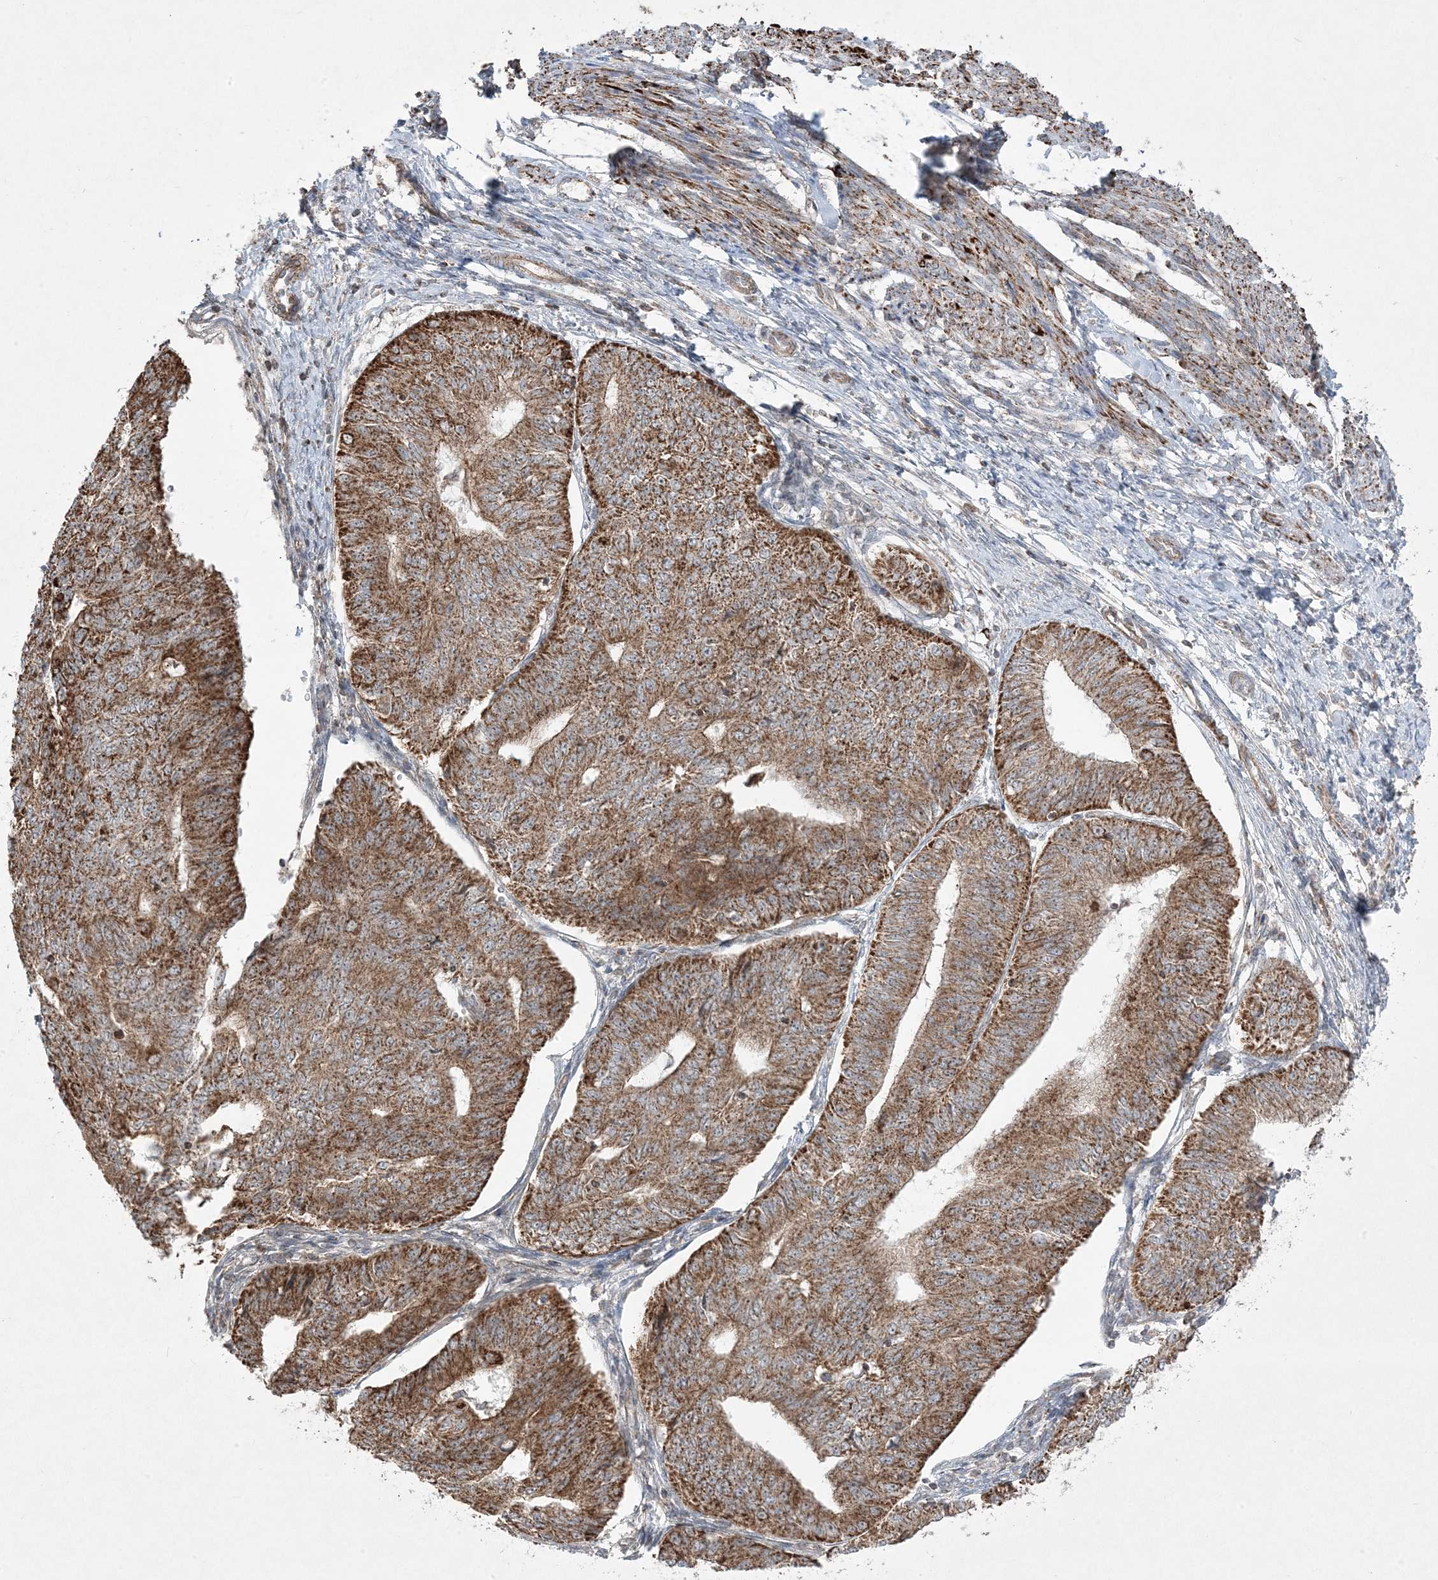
{"staining": {"intensity": "moderate", "quantity": ">75%", "location": "cytoplasmic/membranous"}, "tissue": "endometrial cancer", "cell_type": "Tumor cells", "image_type": "cancer", "snomed": [{"axis": "morphology", "description": "Adenocarcinoma, NOS"}, {"axis": "topography", "description": "Endometrium"}], "caption": "Moderate cytoplasmic/membranous protein staining is identified in approximately >75% of tumor cells in endometrial adenocarcinoma.", "gene": "CLUAP1", "patient": {"sex": "female", "age": 32}}